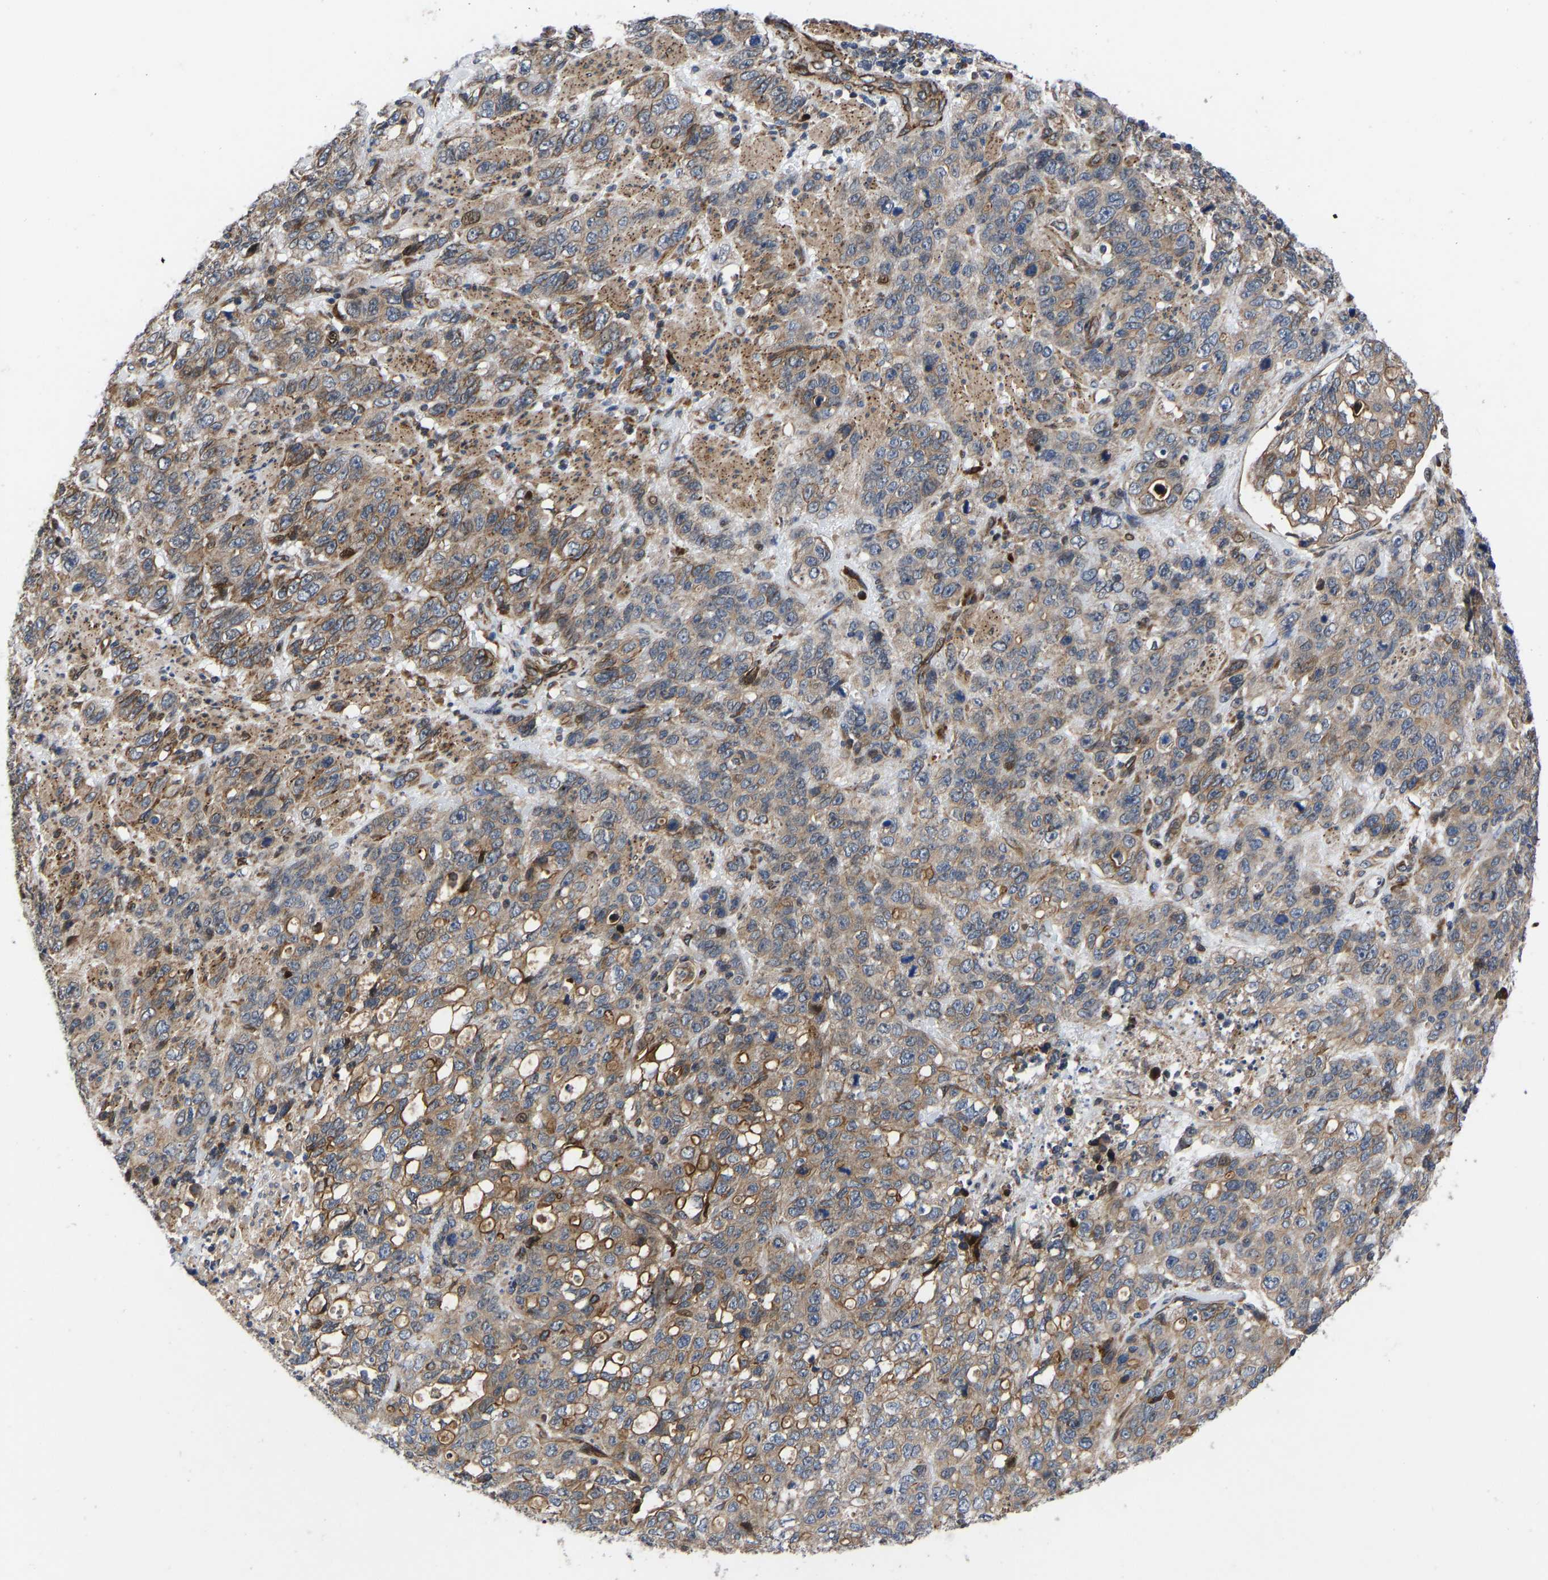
{"staining": {"intensity": "moderate", "quantity": ">75%", "location": "cytoplasmic/membranous"}, "tissue": "stomach cancer", "cell_type": "Tumor cells", "image_type": "cancer", "snomed": [{"axis": "morphology", "description": "Adenocarcinoma, NOS"}, {"axis": "topography", "description": "Stomach"}], "caption": "Approximately >75% of tumor cells in human stomach cancer (adenocarcinoma) demonstrate moderate cytoplasmic/membranous protein expression as visualized by brown immunohistochemical staining.", "gene": "TMEM38B", "patient": {"sex": "male", "age": 48}}